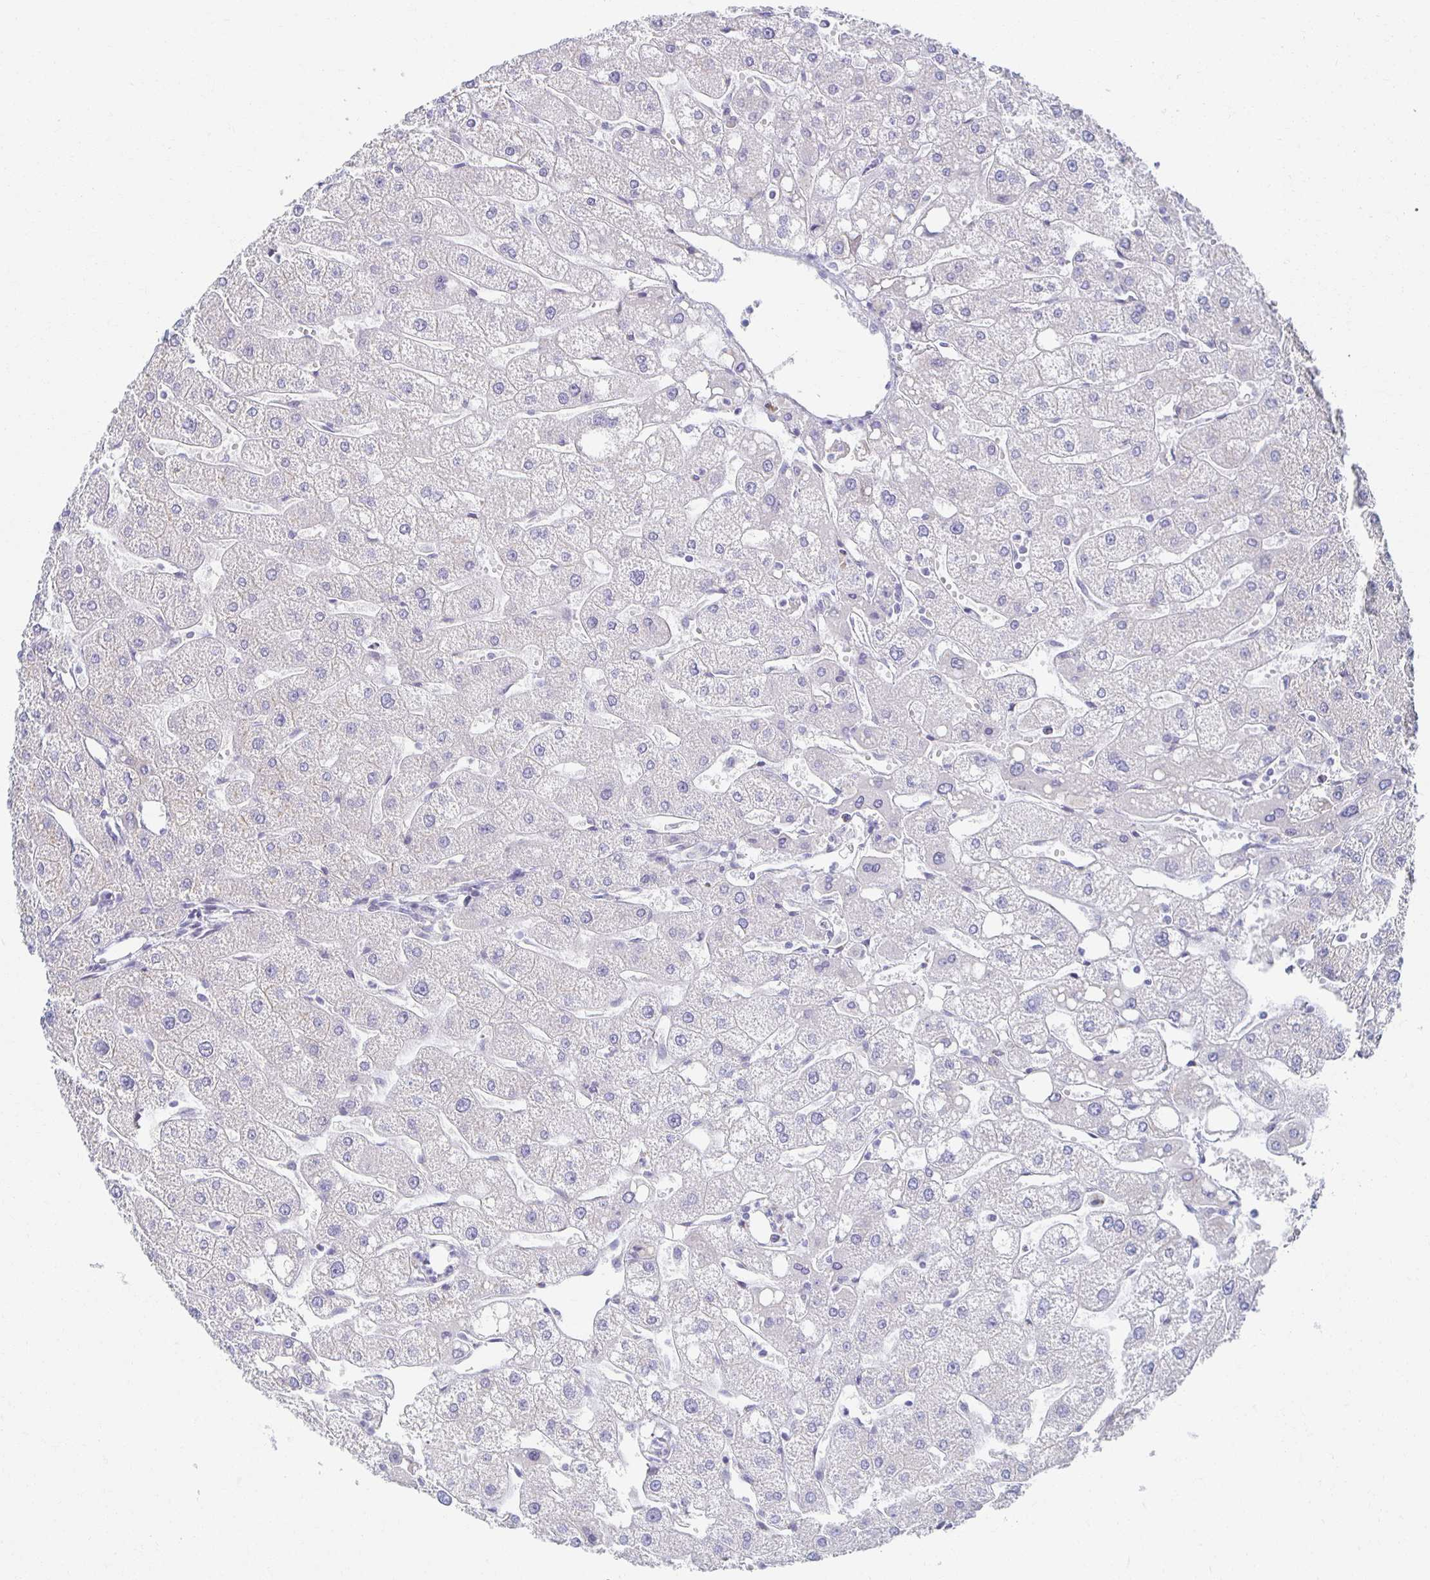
{"staining": {"intensity": "negative", "quantity": "none", "location": "none"}, "tissue": "liver", "cell_type": "Cholangiocytes", "image_type": "normal", "snomed": [{"axis": "morphology", "description": "Normal tissue, NOS"}, {"axis": "topography", "description": "Liver"}], "caption": "Immunohistochemistry photomicrograph of benign liver: liver stained with DAB reveals no significant protein positivity in cholangiocytes.", "gene": "TEX44", "patient": {"sex": "male", "age": 67}}